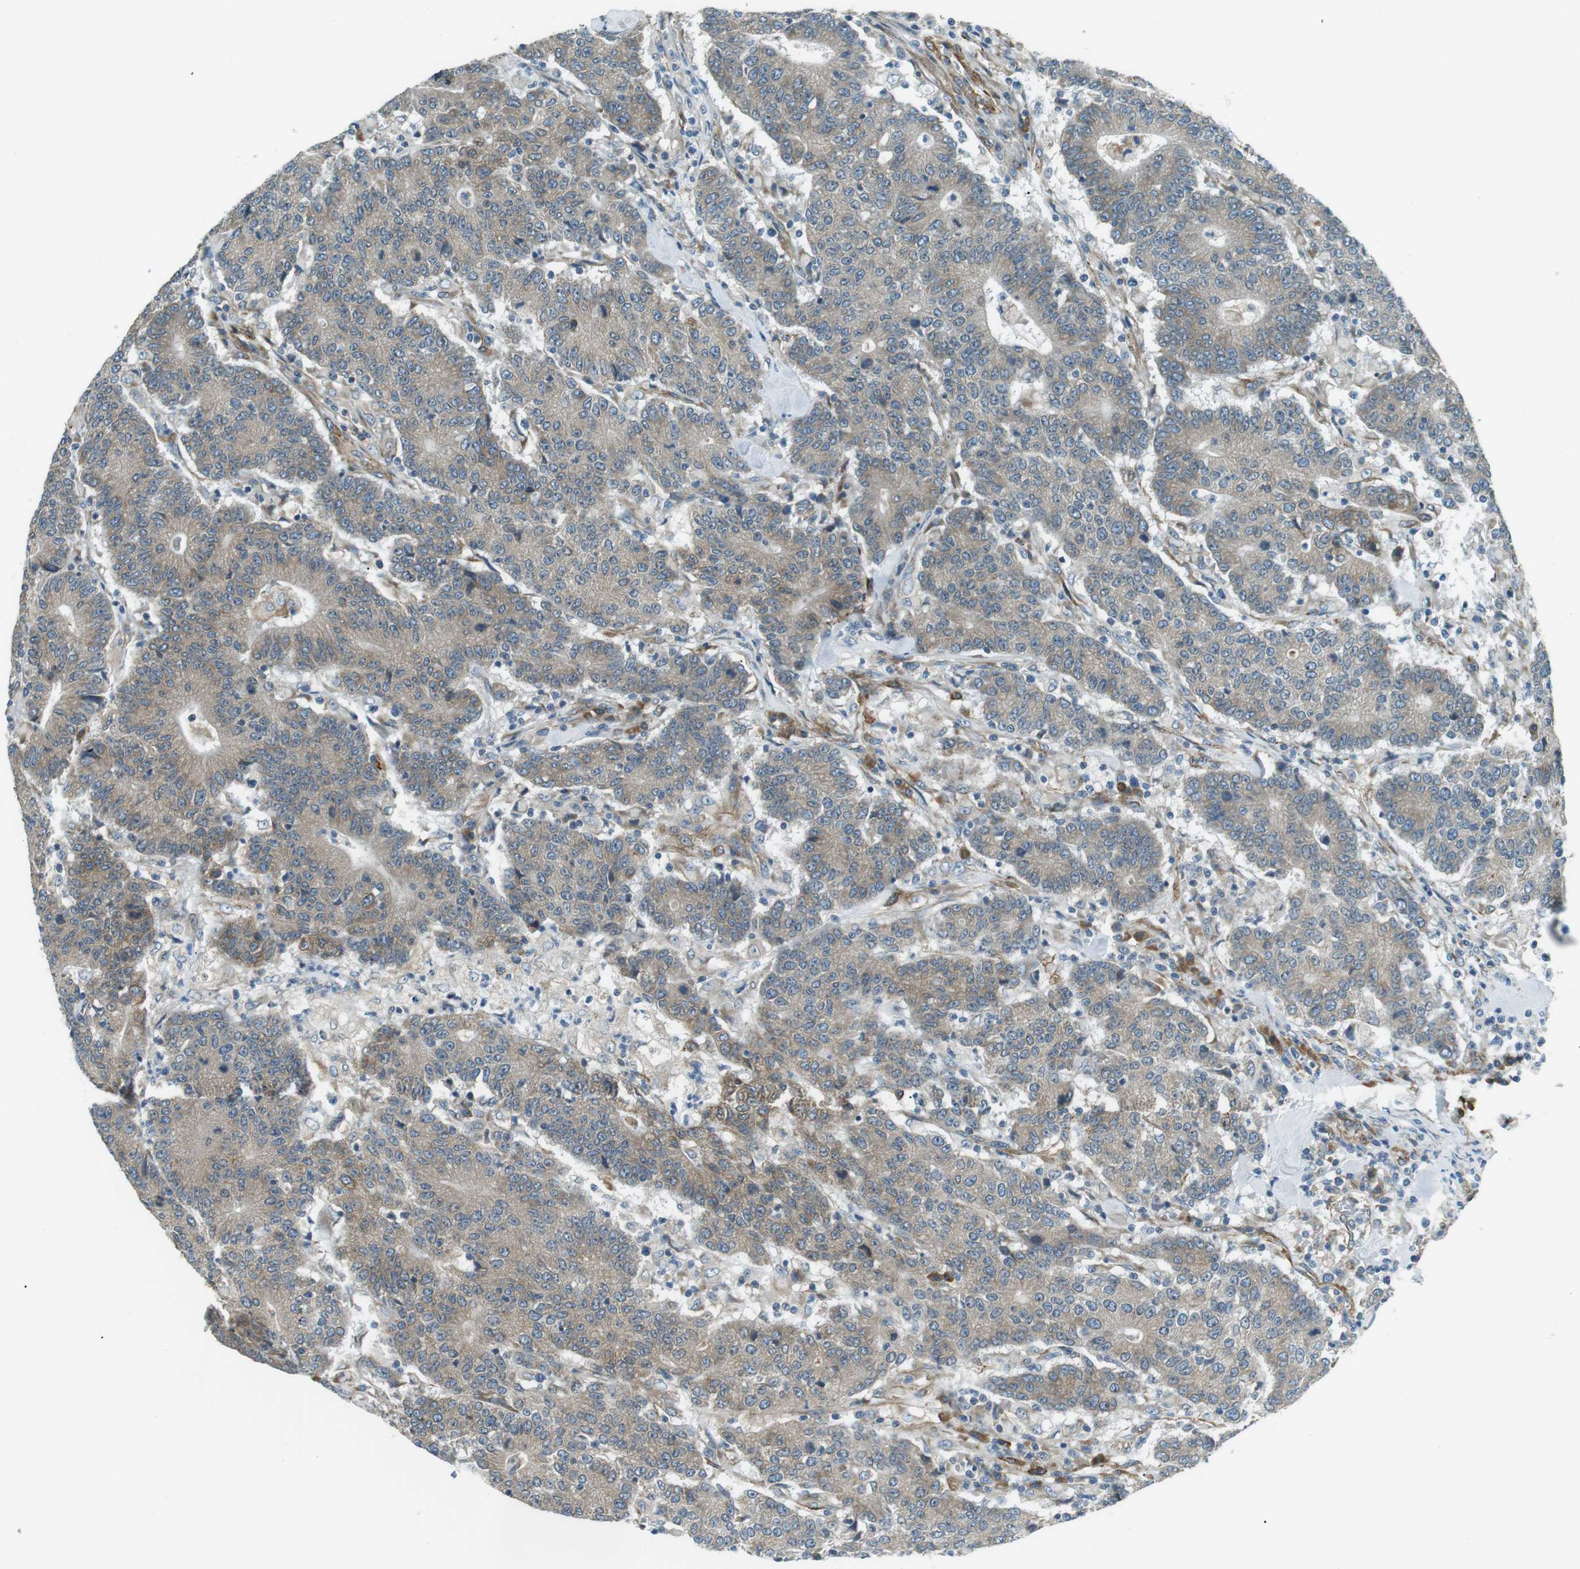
{"staining": {"intensity": "weak", "quantity": ">75%", "location": "cytoplasmic/membranous"}, "tissue": "colorectal cancer", "cell_type": "Tumor cells", "image_type": "cancer", "snomed": [{"axis": "morphology", "description": "Normal tissue, NOS"}, {"axis": "morphology", "description": "Adenocarcinoma, NOS"}, {"axis": "topography", "description": "Colon"}], "caption": "Weak cytoplasmic/membranous protein positivity is appreciated in approximately >75% of tumor cells in colorectal cancer.", "gene": "ODR4", "patient": {"sex": "female", "age": 75}}